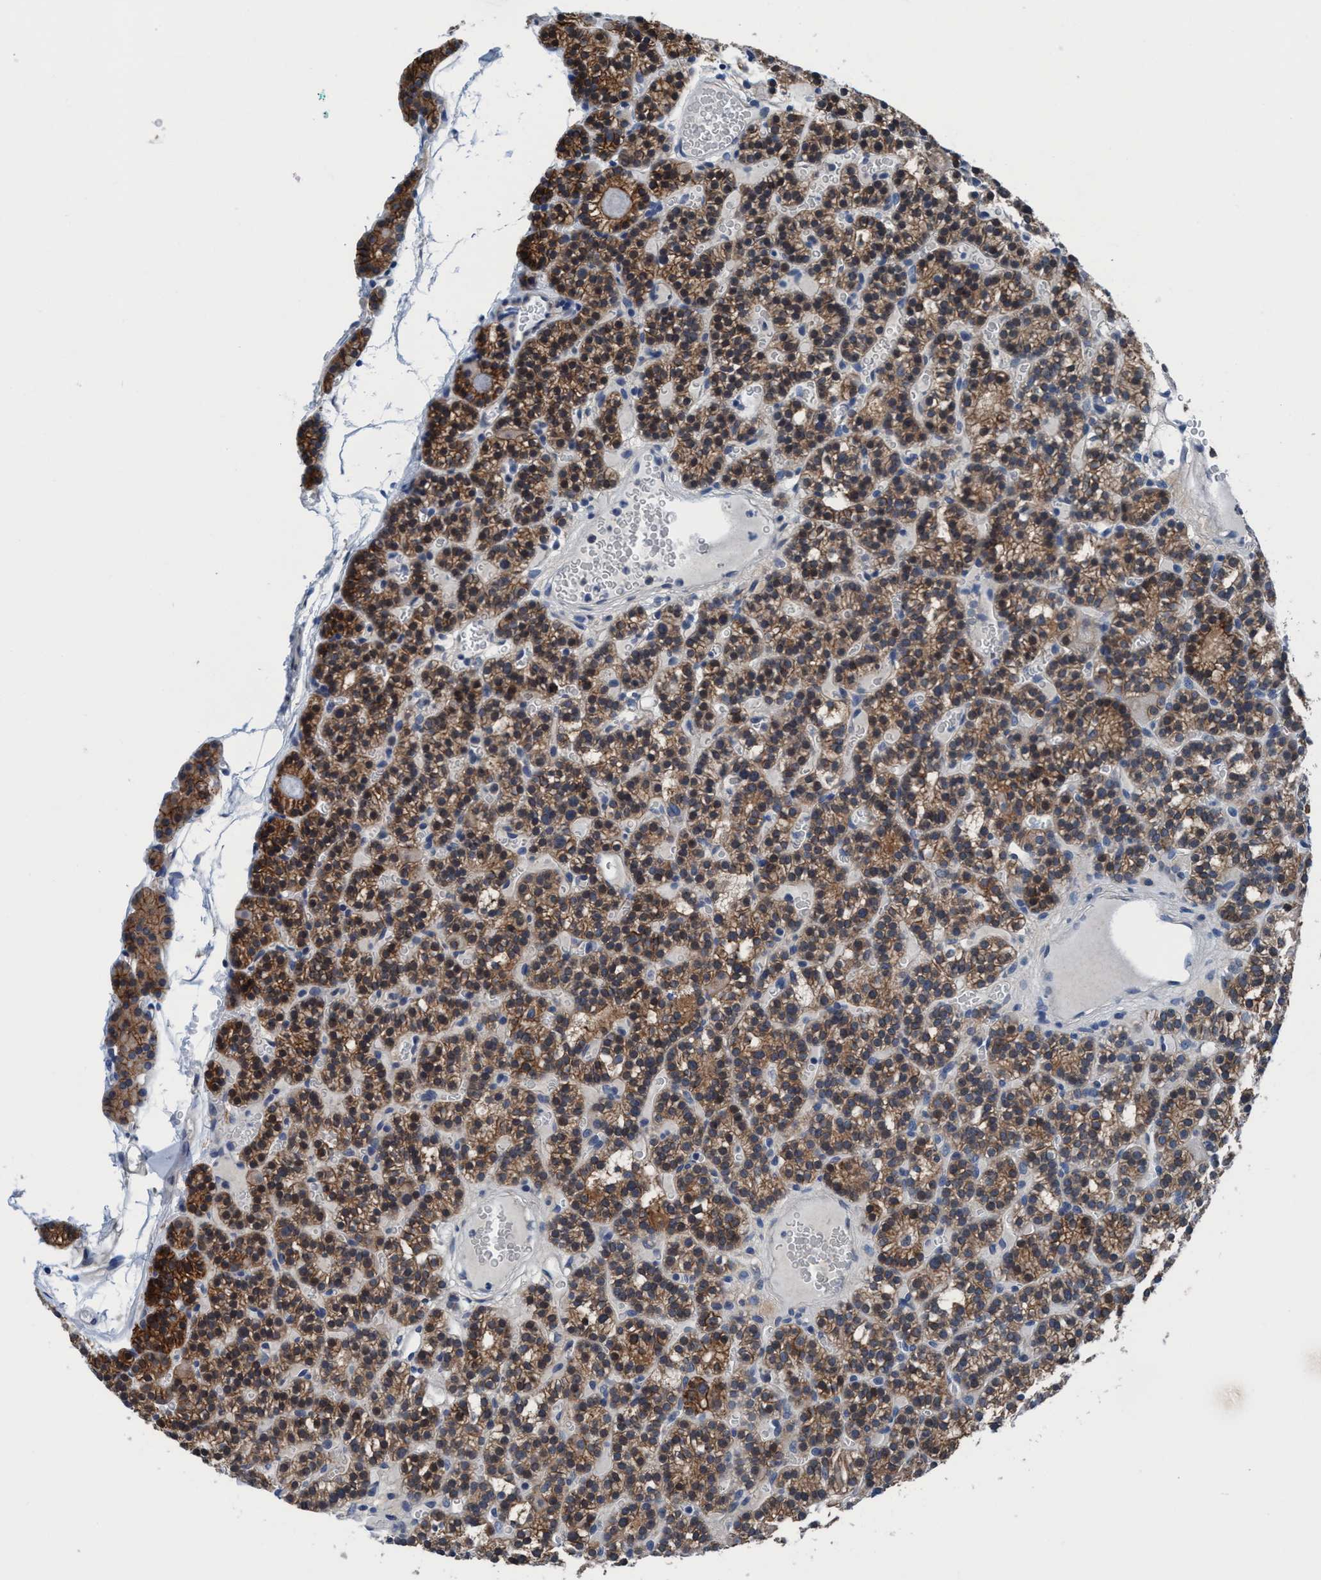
{"staining": {"intensity": "moderate", "quantity": ">75%", "location": "cytoplasmic/membranous"}, "tissue": "parathyroid gland", "cell_type": "Glandular cells", "image_type": "normal", "snomed": [{"axis": "morphology", "description": "Normal tissue, NOS"}, {"axis": "morphology", "description": "Adenoma, NOS"}, {"axis": "topography", "description": "Parathyroid gland"}], "caption": "An image showing moderate cytoplasmic/membranous positivity in approximately >75% of glandular cells in unremarkable parathyroid gland, as visualized by brown immunohistochemical staining.", "gene": "TMEM94", "patient": {"sex": "female", "age": 58}}